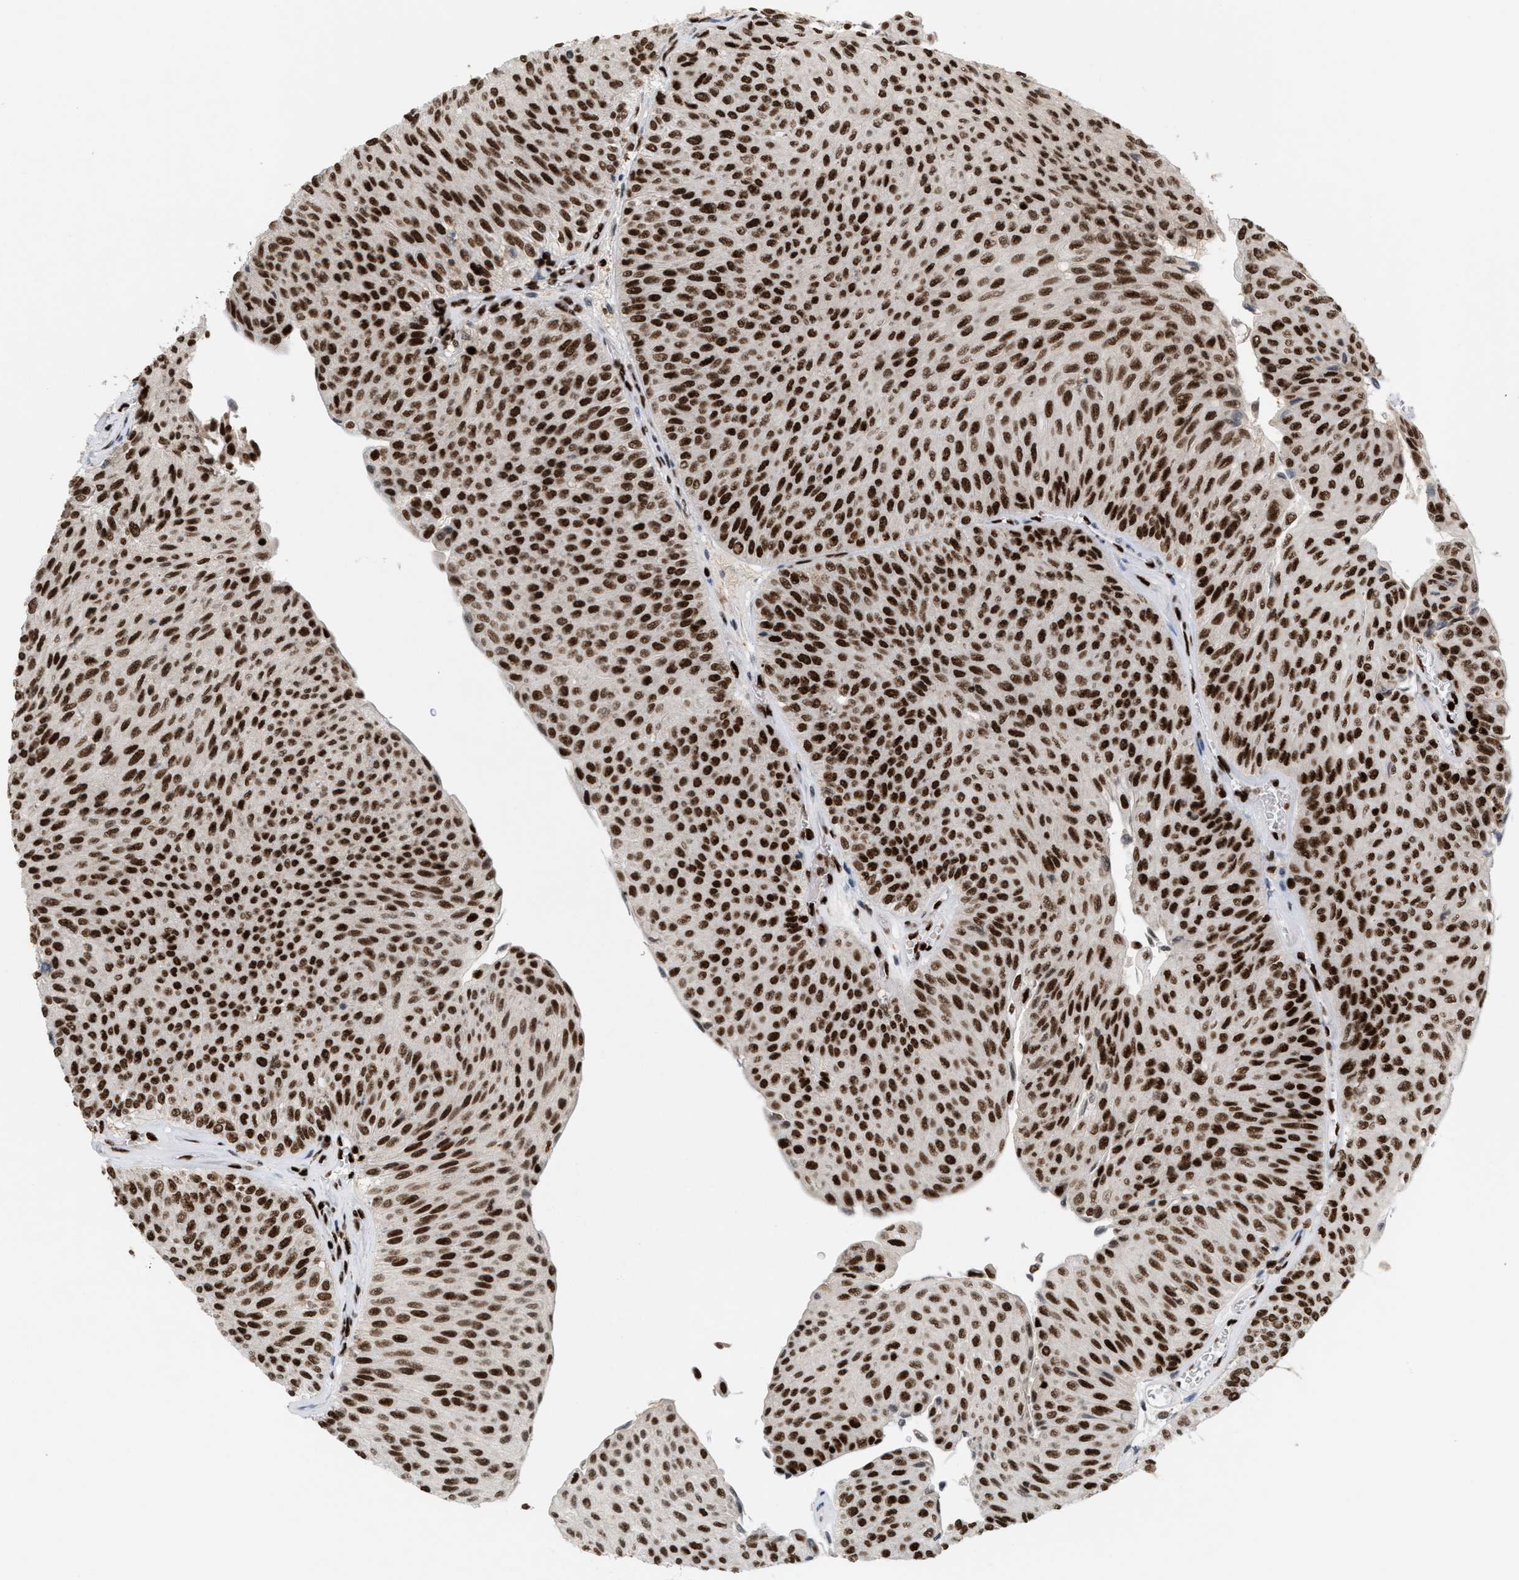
{"staining": {"intensity": "strong", "quantity": ">75%", "location": "nuclear"}, "tissue": "urothelial cancer", "cell_type": "Tumor cells", "image_type": "cancer", "snomed": [{"axis": "morphology", "description": "Urothelial carcinoma, Low grade"}, {"axis": "topography", "description": "Urinary bladder"}], "caption": "This is an image of IHC staining of urothelial carcinoma (low-grade), which shows strong positivity in the nuclear of tumor cells.", "gene": "RNASEK-C17orf49", "patient": {"sex": "male", "age": 78}}